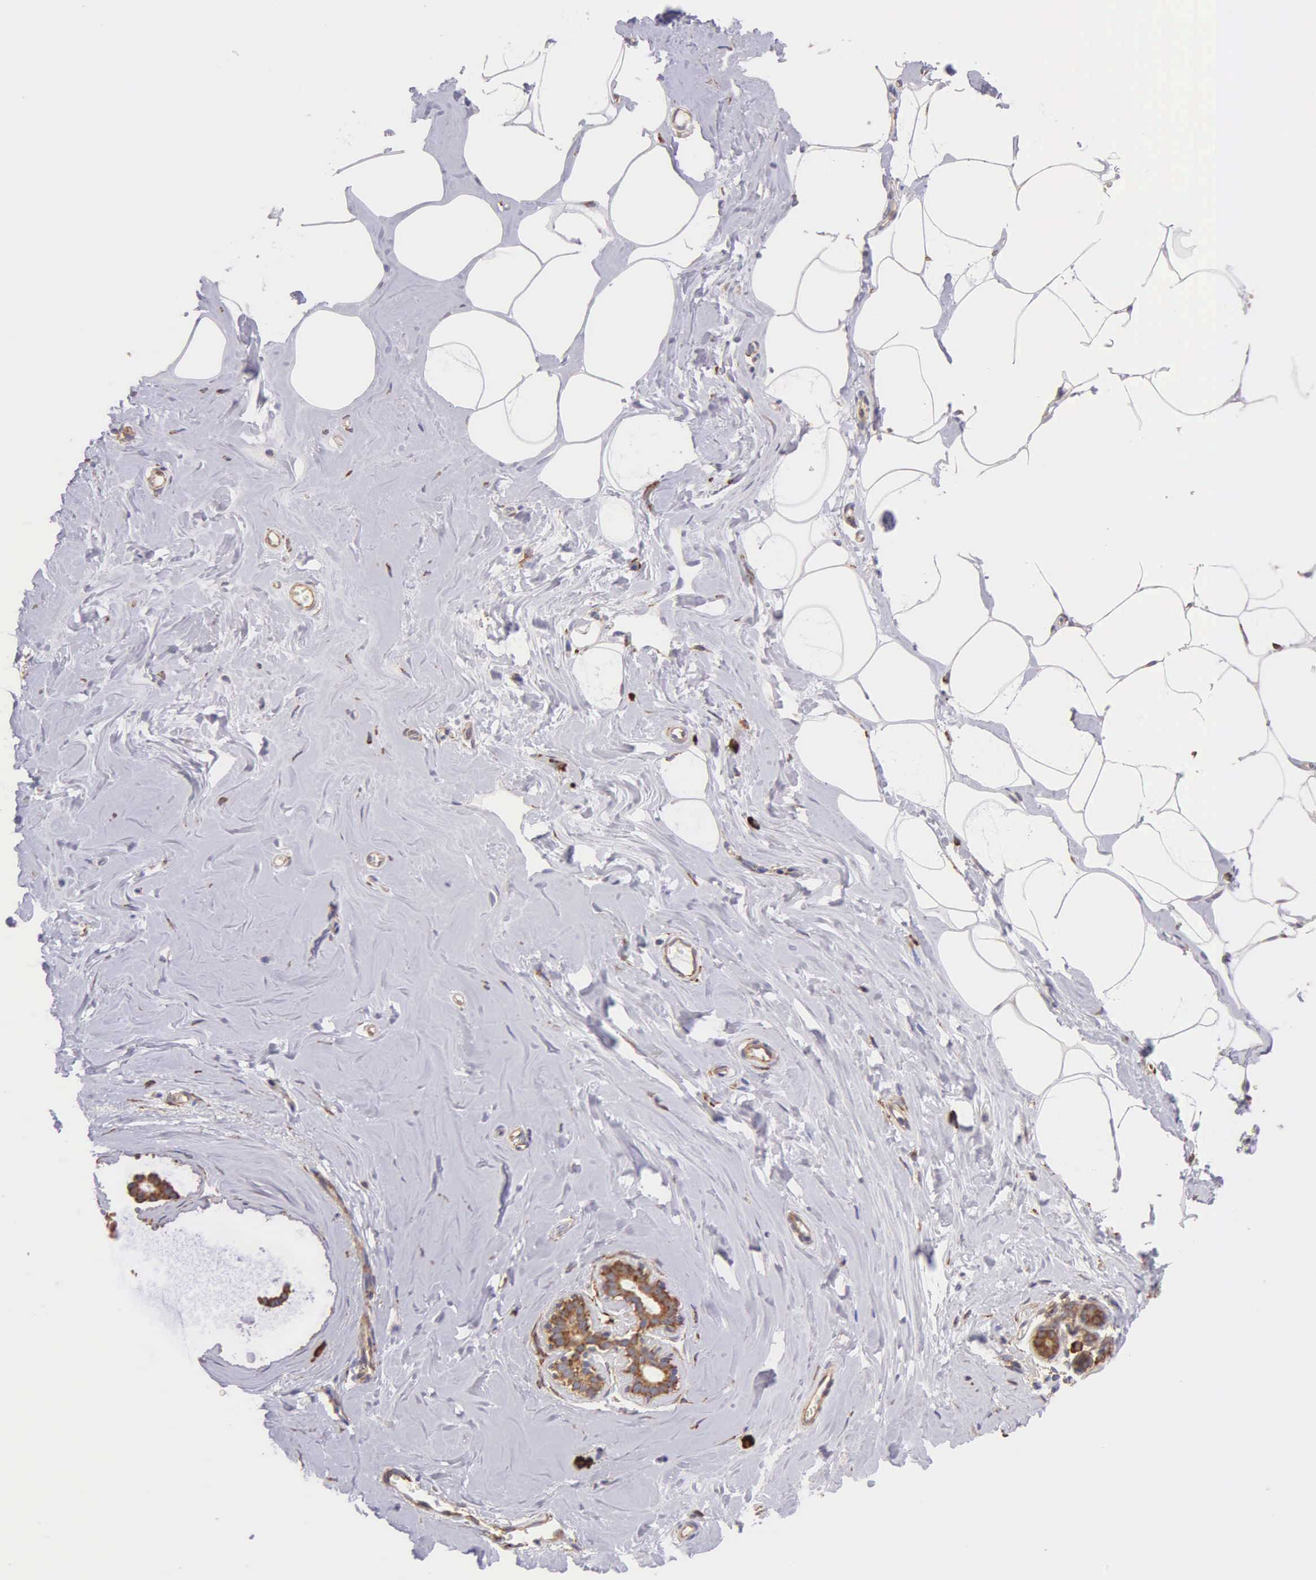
{"staining": {"intensity": "negative", "quantity": "none", "location": "none"}, "tissue": "breast", "cell_type": "Adipocytes", "image_type": "normal", "snomed": [{"axis": "morphology", "description": "Normal tissue, NOS"}, {"axis": "topography", "description": "Breast"}], "caption": "Immunohistochemistry histopathology image of unremarkable breast: human breast stained with DAB exhibits no significant protein expression in adipocytes.", "gene": "CKAP4", "patient": {"sex": "female", "age": 45}}